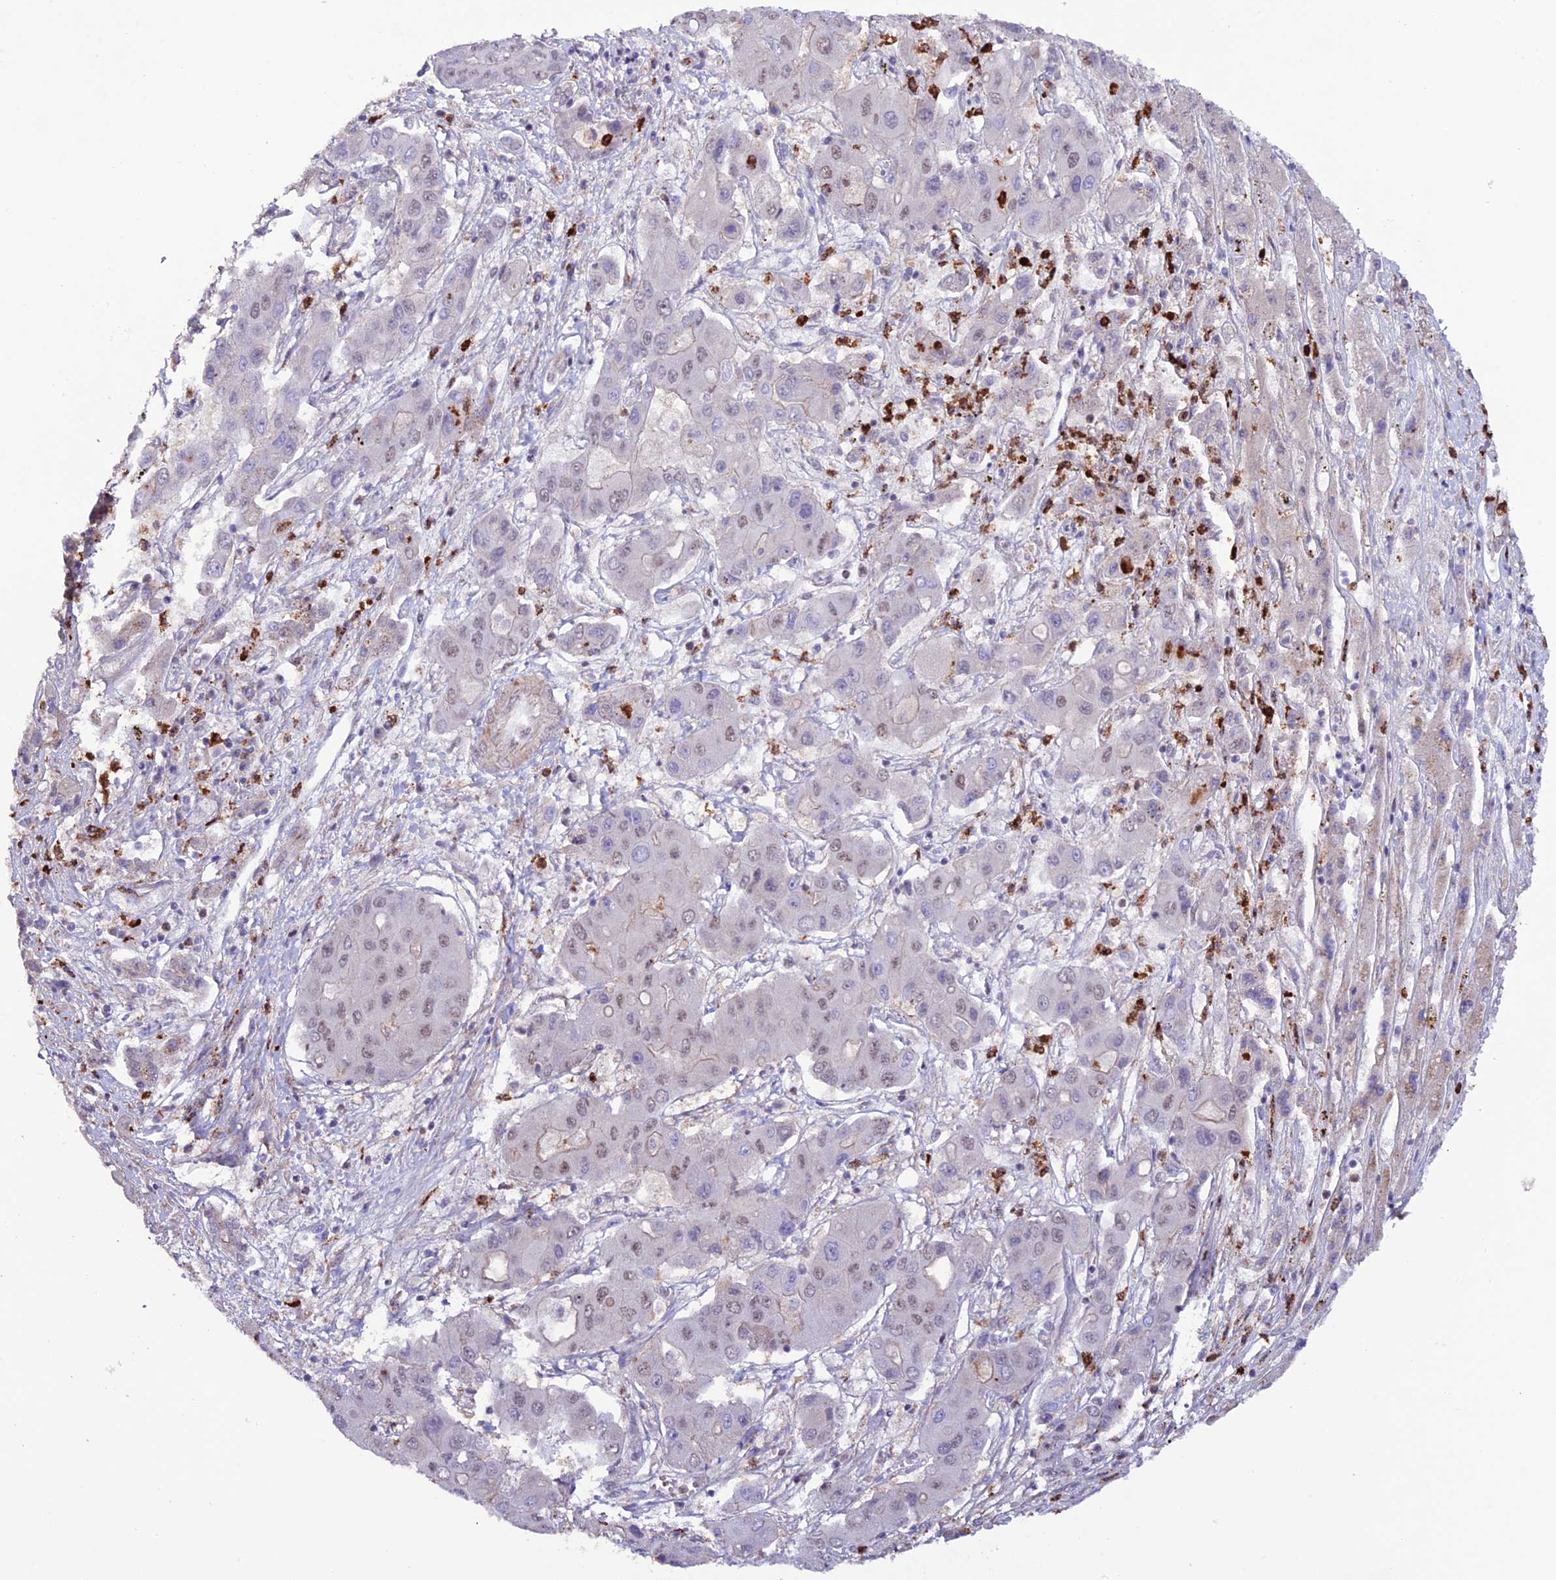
{"staining": {"intensity": "weak", "quantity": "<25%", "location": "nuclear"}, "tissue": "liver cancer", "cell_type": "Tumor cells", "image_type": "cancer", "snomed": [{"axis": "morphology", "description": "Cholangiocarcinoma"}, {"axis": "topography", "description": "Liver"}], "caption": "Protein analysis of liver cancer reveals no significant staining in tumor cells.", "gene": "COL6A6", "patient": {"sex": "male", "age": 67}}